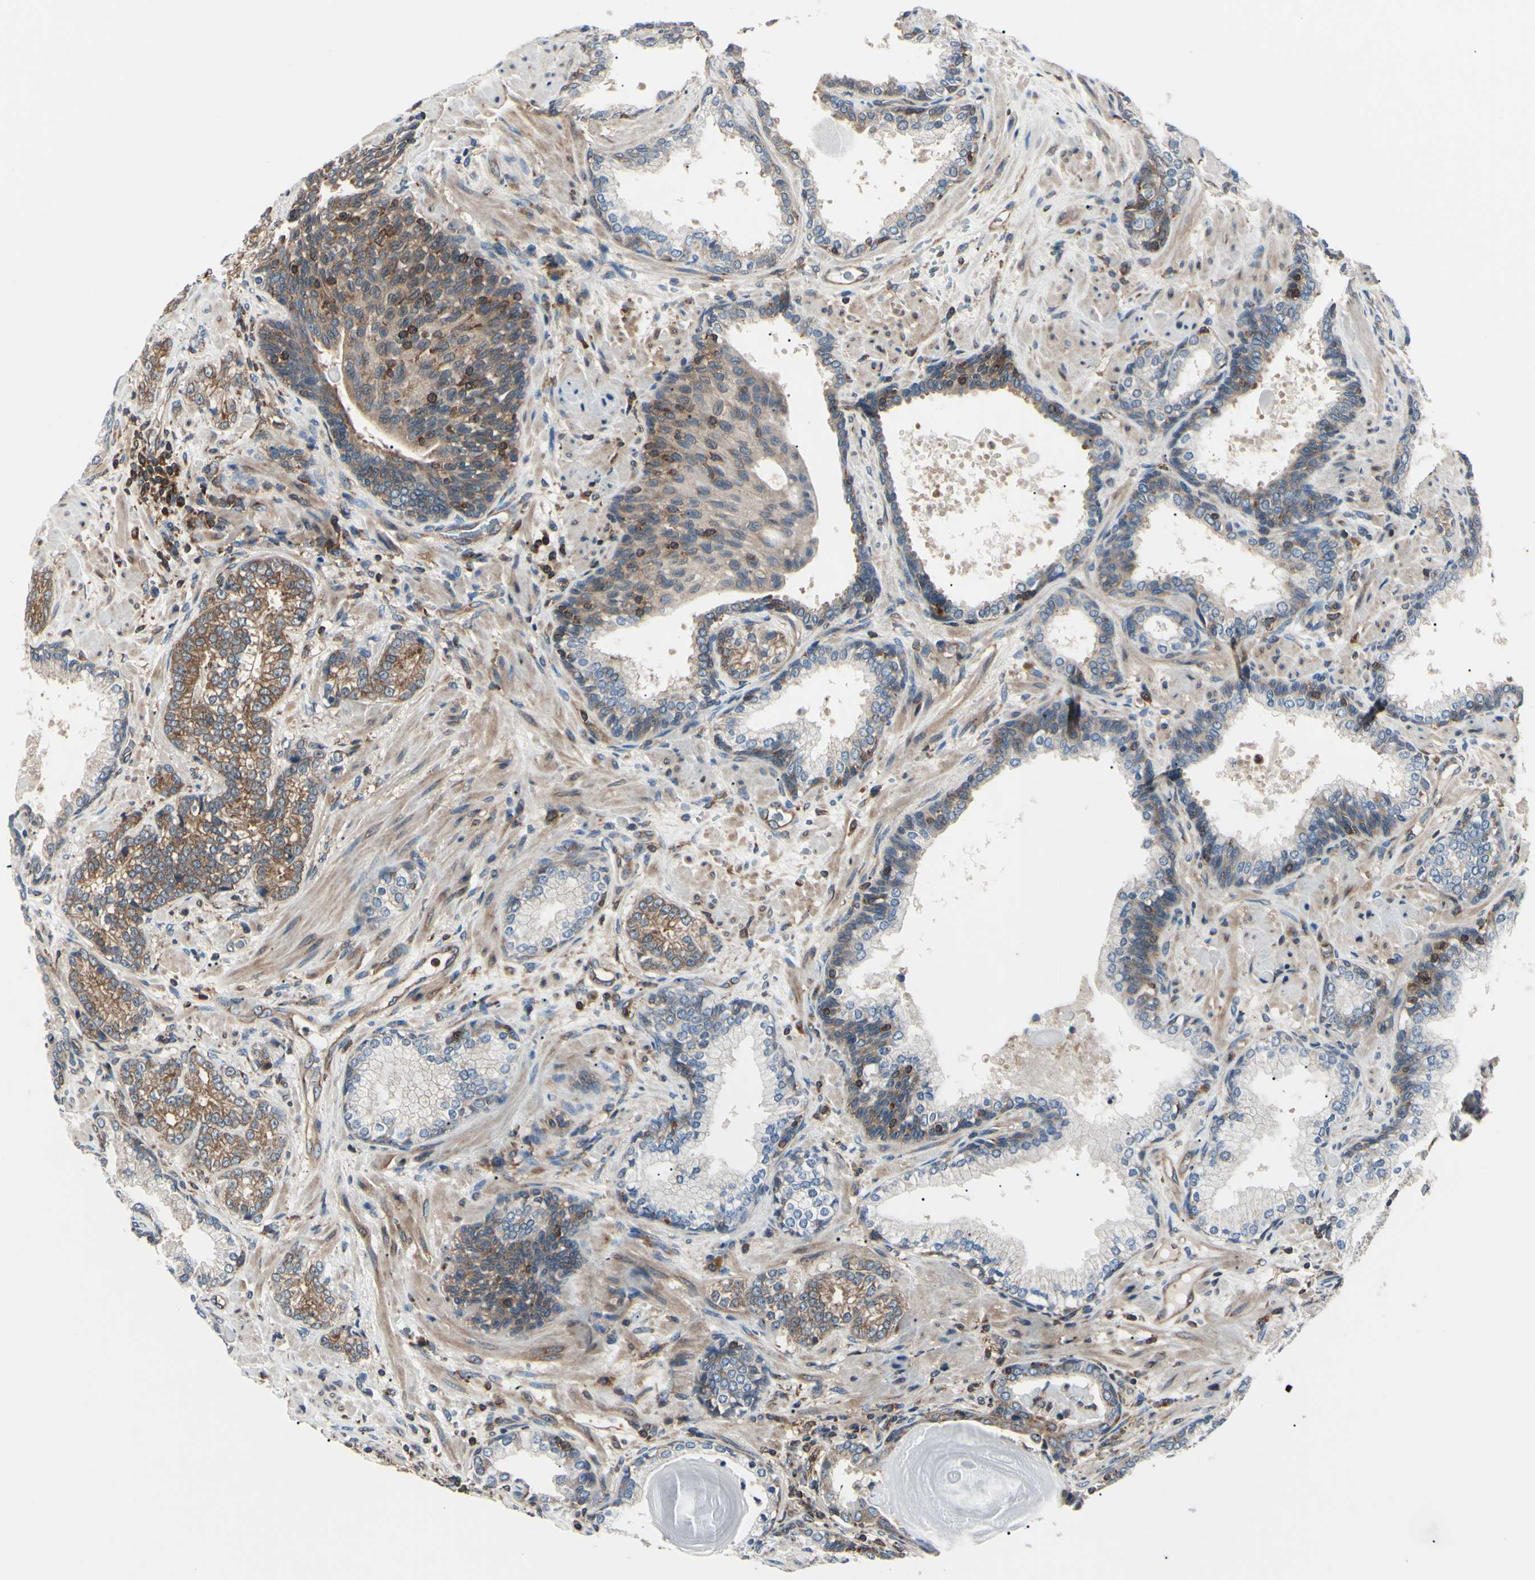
{"staining": {"intensity": "moderate", "quantity": ">75%", "location": "cytoplasmic/membranous"}, "tissue": "prostate cancer", "cell_type": "Tumor cells", "image_type": "cancer", "snomed": [{"axis": "morphology", "description": "Adenocarcinoma, High grade"}, {"axis": "topography", "description": "Prostate"}], "caption": "There is medium levels of moderate cytoplasmic/membranous staining in tumor cells of prostate cancer, as demonstrated by immunohistochemical staining (brown color).", "gene": "MAPRE1", "patient": {"sex": "male", "age": 61}}